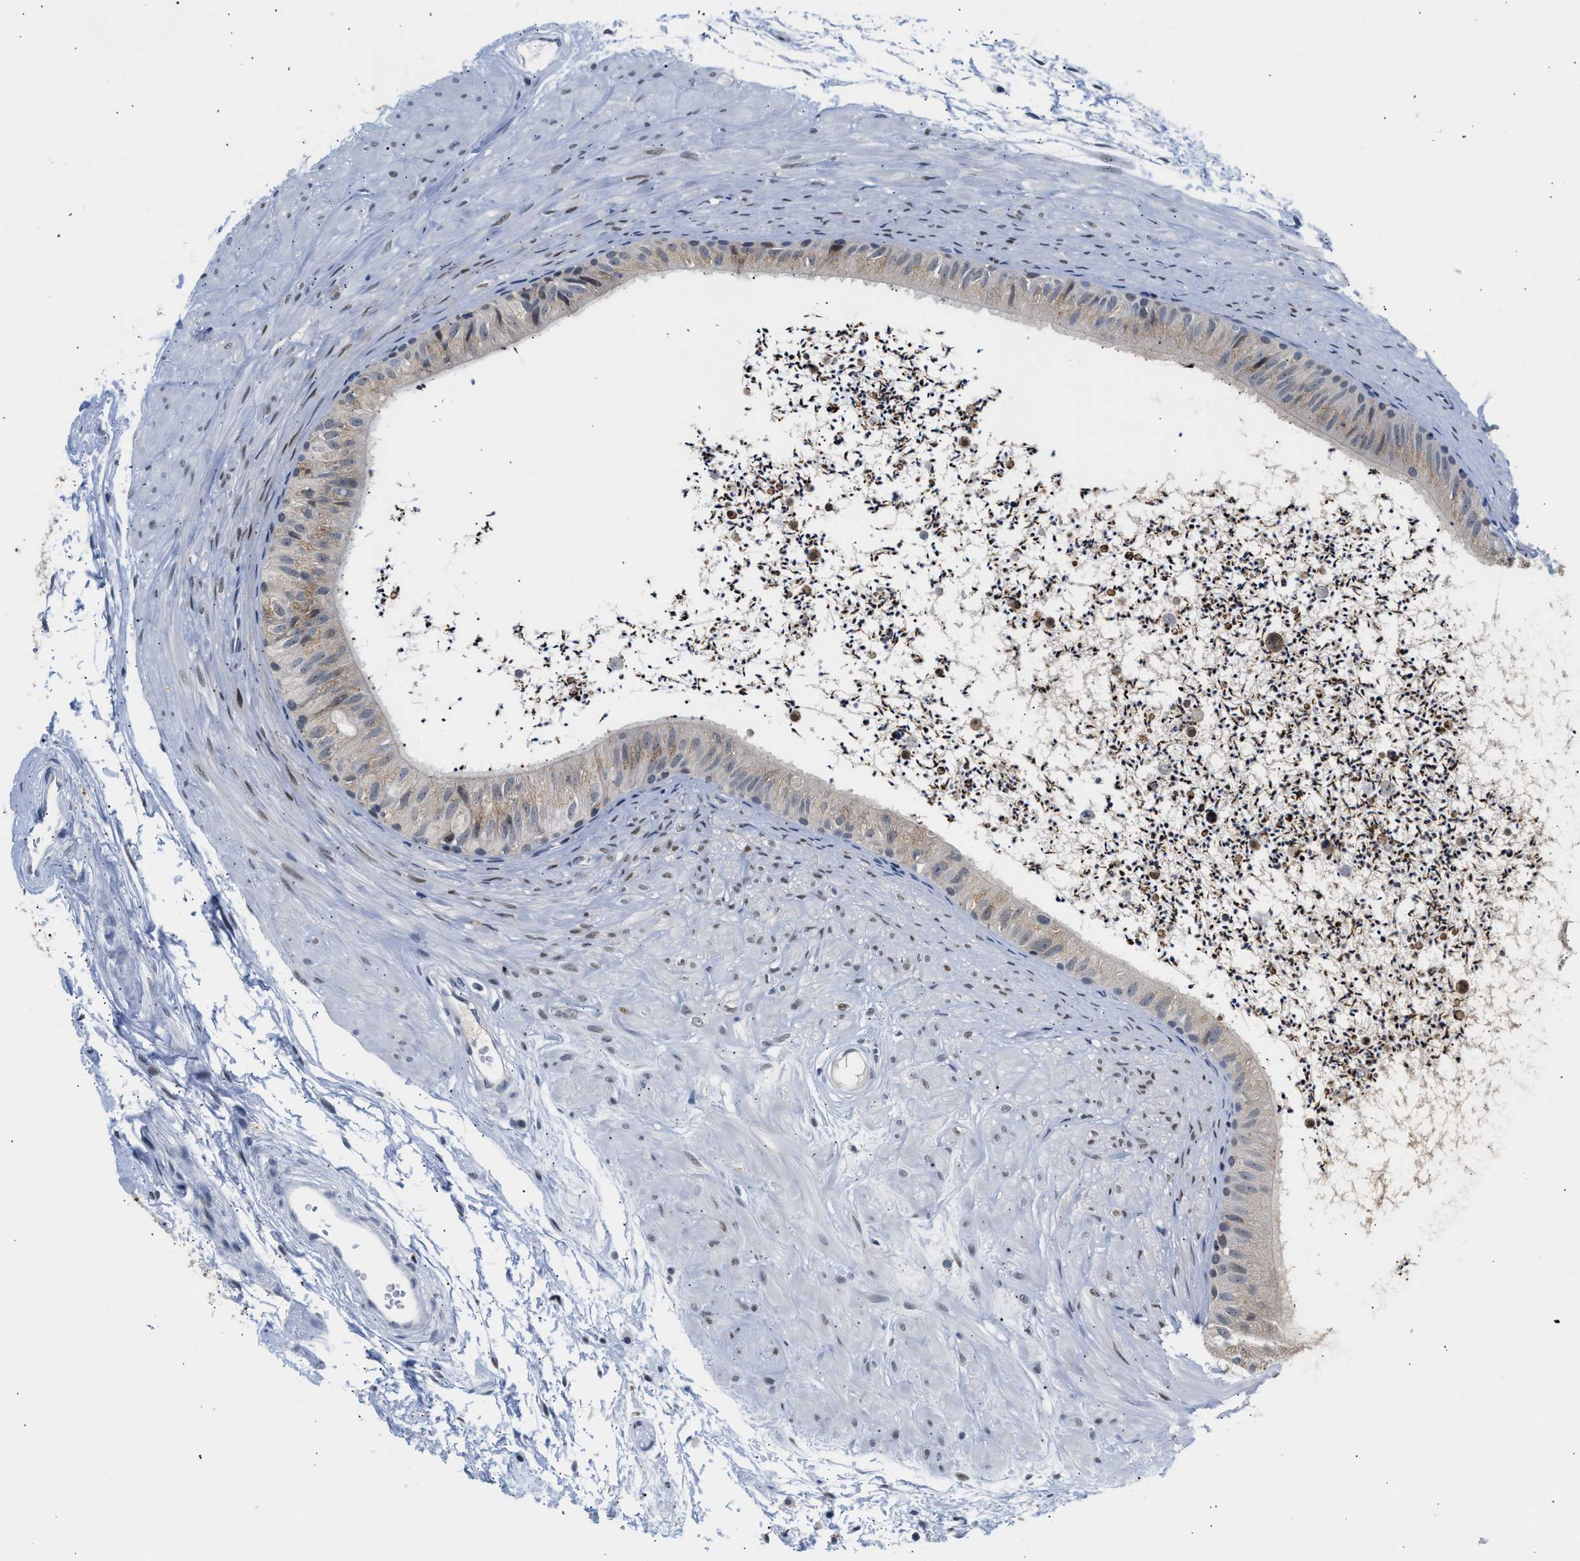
{"staining": {"intensity": "moderate", "quantity": "<25%", "location": "cytoplasmic/membranous"}, "tissue": "epididymis", "cell_type": "Glandular cells", "image_type": "normal", "snomed": [{"axis": "morphology", "description": "Normal tissue, NOS"}, {"axis": "topography", "description": "Epididymis"}], "caption": "Protein analysis of unremarkable epididymis exhibits moderate cytoplasmic/membranous expression in approximately <25% of glandular cells.", "gene": "PPM1L", "patient": {"sex": "male", "age": 56}}